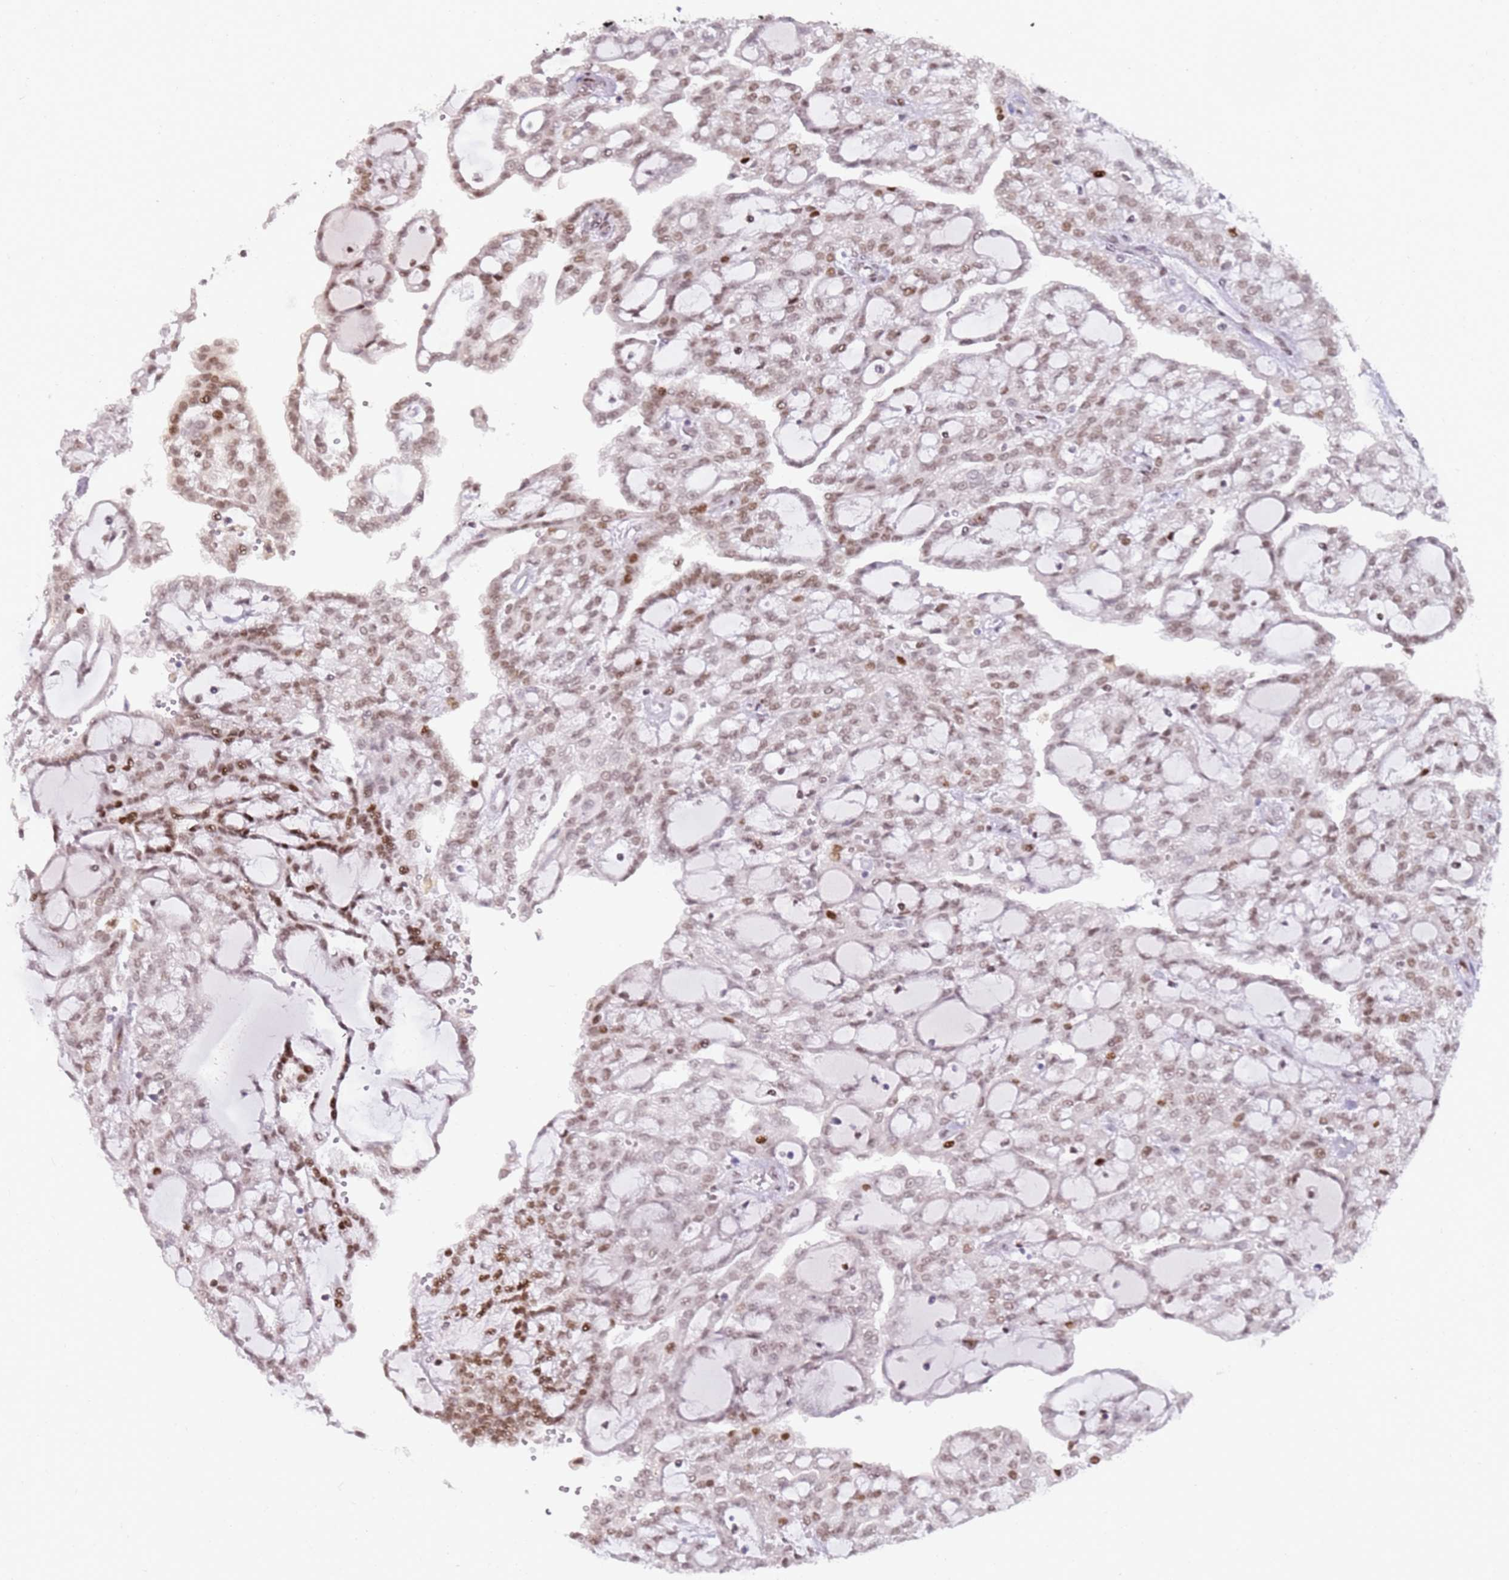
{"staining": {"intensity": "moderate", "quantity": ">75%", "location": "nuclear"}, "tissue": "renal cancer", "cell_type": "Tumor cells", "image_type": "cancer", "snomed": [{"axis": "morphology", "description": "Adenocarcinoma, NOS"}, {"axis": "topography", "description": "Kidney"}], "caption": "Immunohistochemistry of human renal cancer reveals medium levels of moderate nuclear staining in about >75% of tumor cells. (DAB (3,3'-diaminobenzidine) IHC, brown staining for protein, blue staining for nuclei).", "gene": "PHC2", "patient": {"sex": "male", "age": 63}}